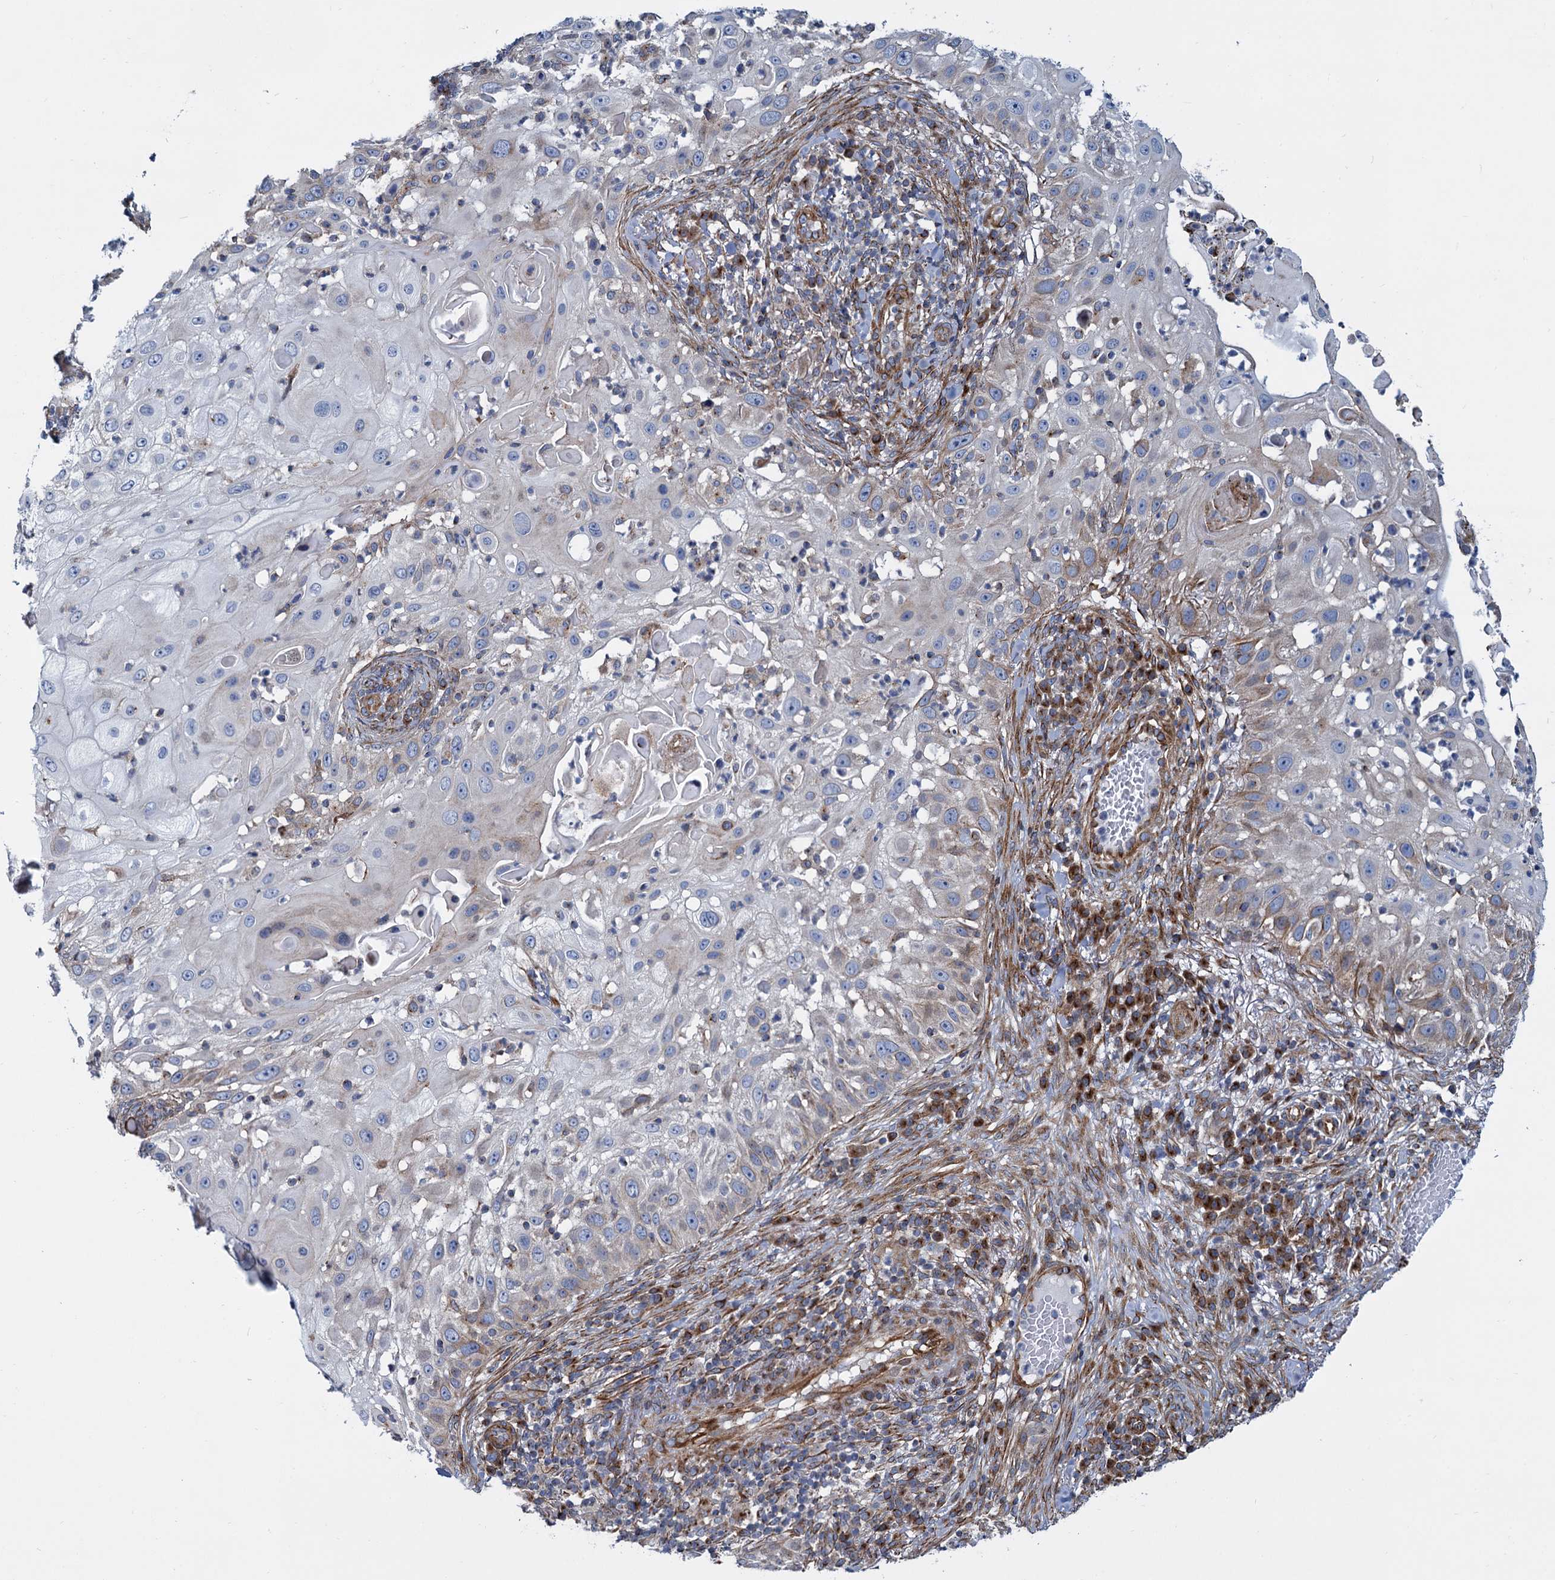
{"staining": {"intensity": "moderate", "quantity": "<25%", "location": "cytoplasmic/membranous"}, "tissue": "skin cancer", "cell_type": "Tumor cells", "image_type": "cancer", "snomed": [{"axis": "morphology", "description": "Squamous cell carcinoma, NOS"}, {"axis": "topography", "description": "Skin"}], "caption": "Immunohistochemistry micrograph of skin cancer stained for a protein (brown), which shows low levels of moderate cytoplasmic/membranous positivity in approximately <25% of tumor cells.", "gene": "PSEN1", "patient": {"sex": "female", "age": 44}}